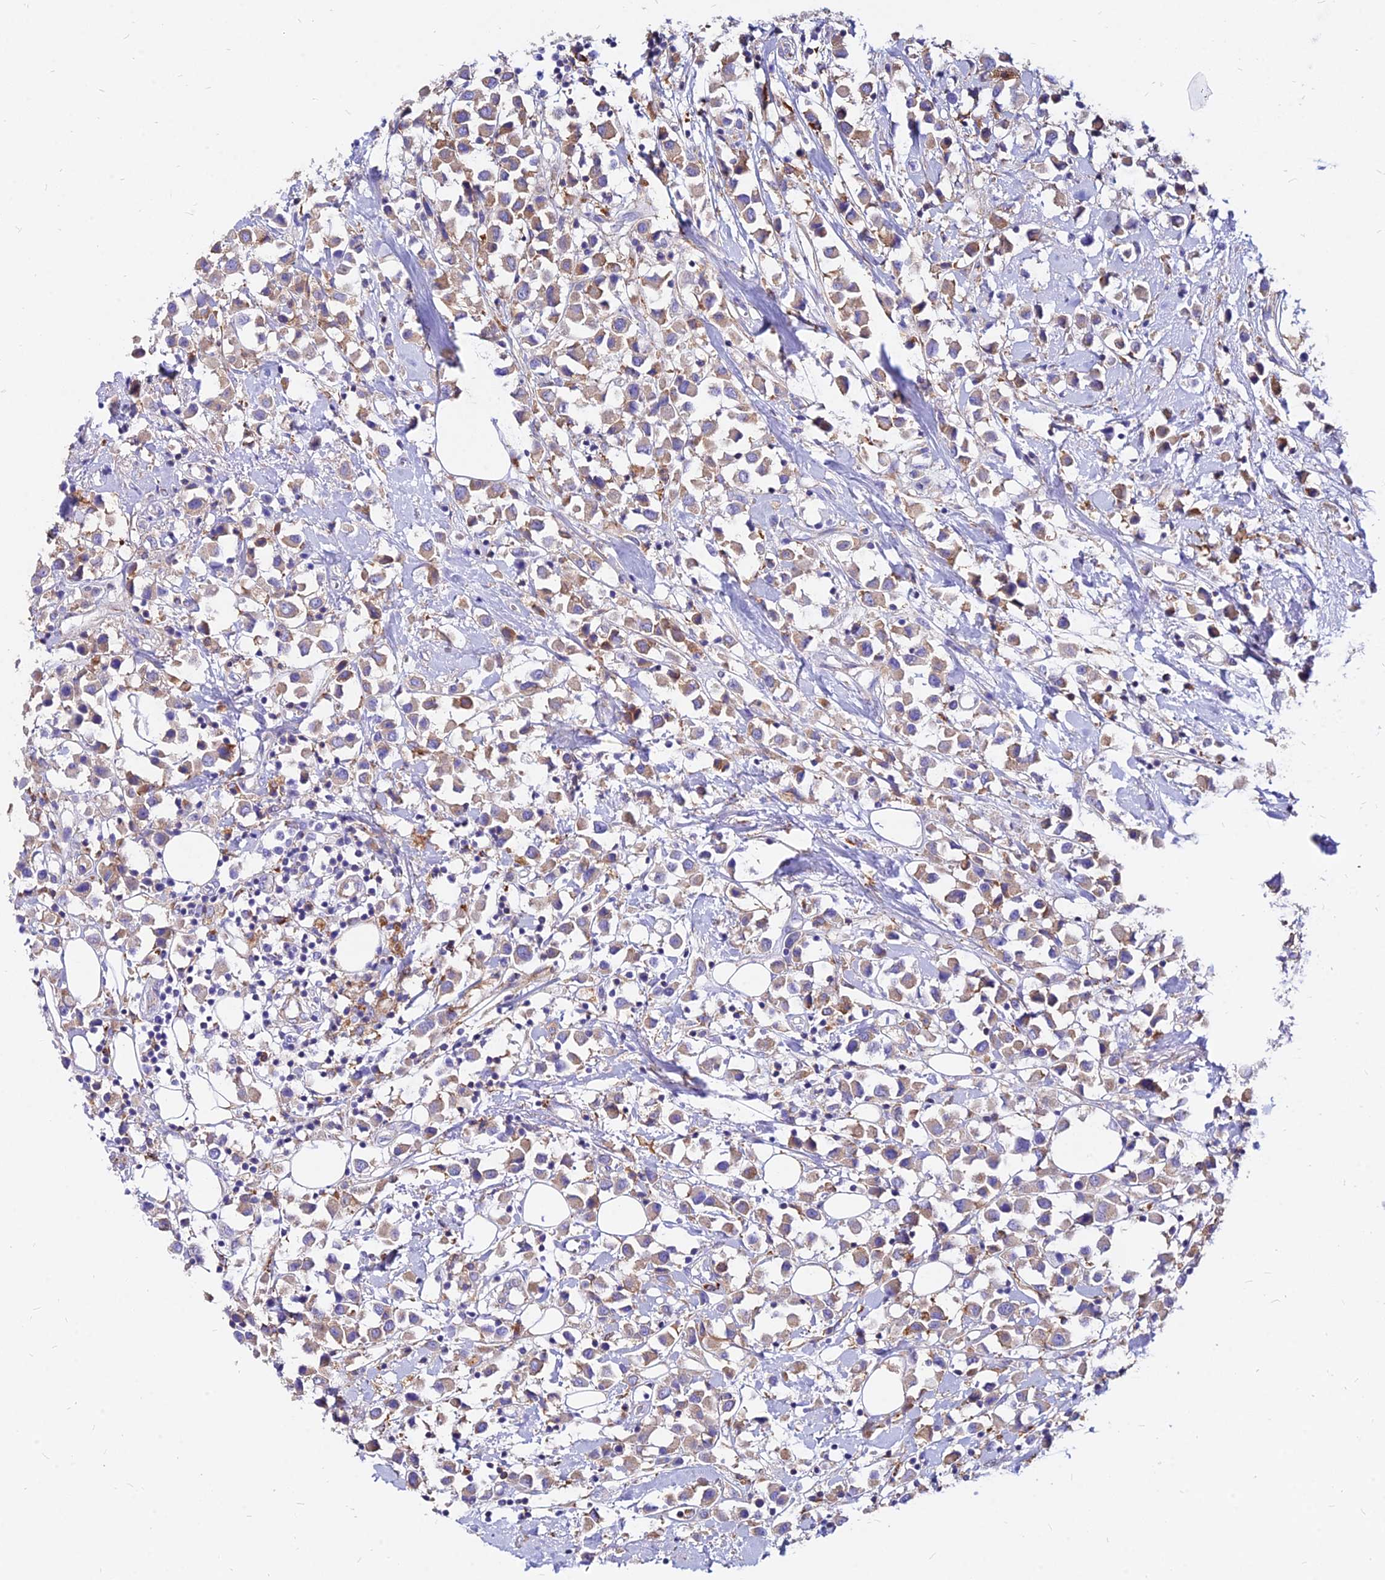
{"staining": {"intensity": "weak", "quantity": ">75%", "location": "cytoplasmic/membranous"}, "tissue": "breast cancer", "cell_type": "Tumor cells", "image_type": "cancer", "snomed": [{"axis": "morphology", "description": "Duct carcinoma"}, {"axis": "topography", "description": "Breast"}], "caption": "Immunohistochemical staining of breast cancer exhibits low levels of weak cytoplasmic/membranous protein positivity in approximately >75% of tumor cells. The staining was performed using DAB, with brown indicating positive protein expression. Nuclei are stained blue with hematoxylin.", "gene": "AGTRAP", "patient": {"sex": "female", "age": 61}}